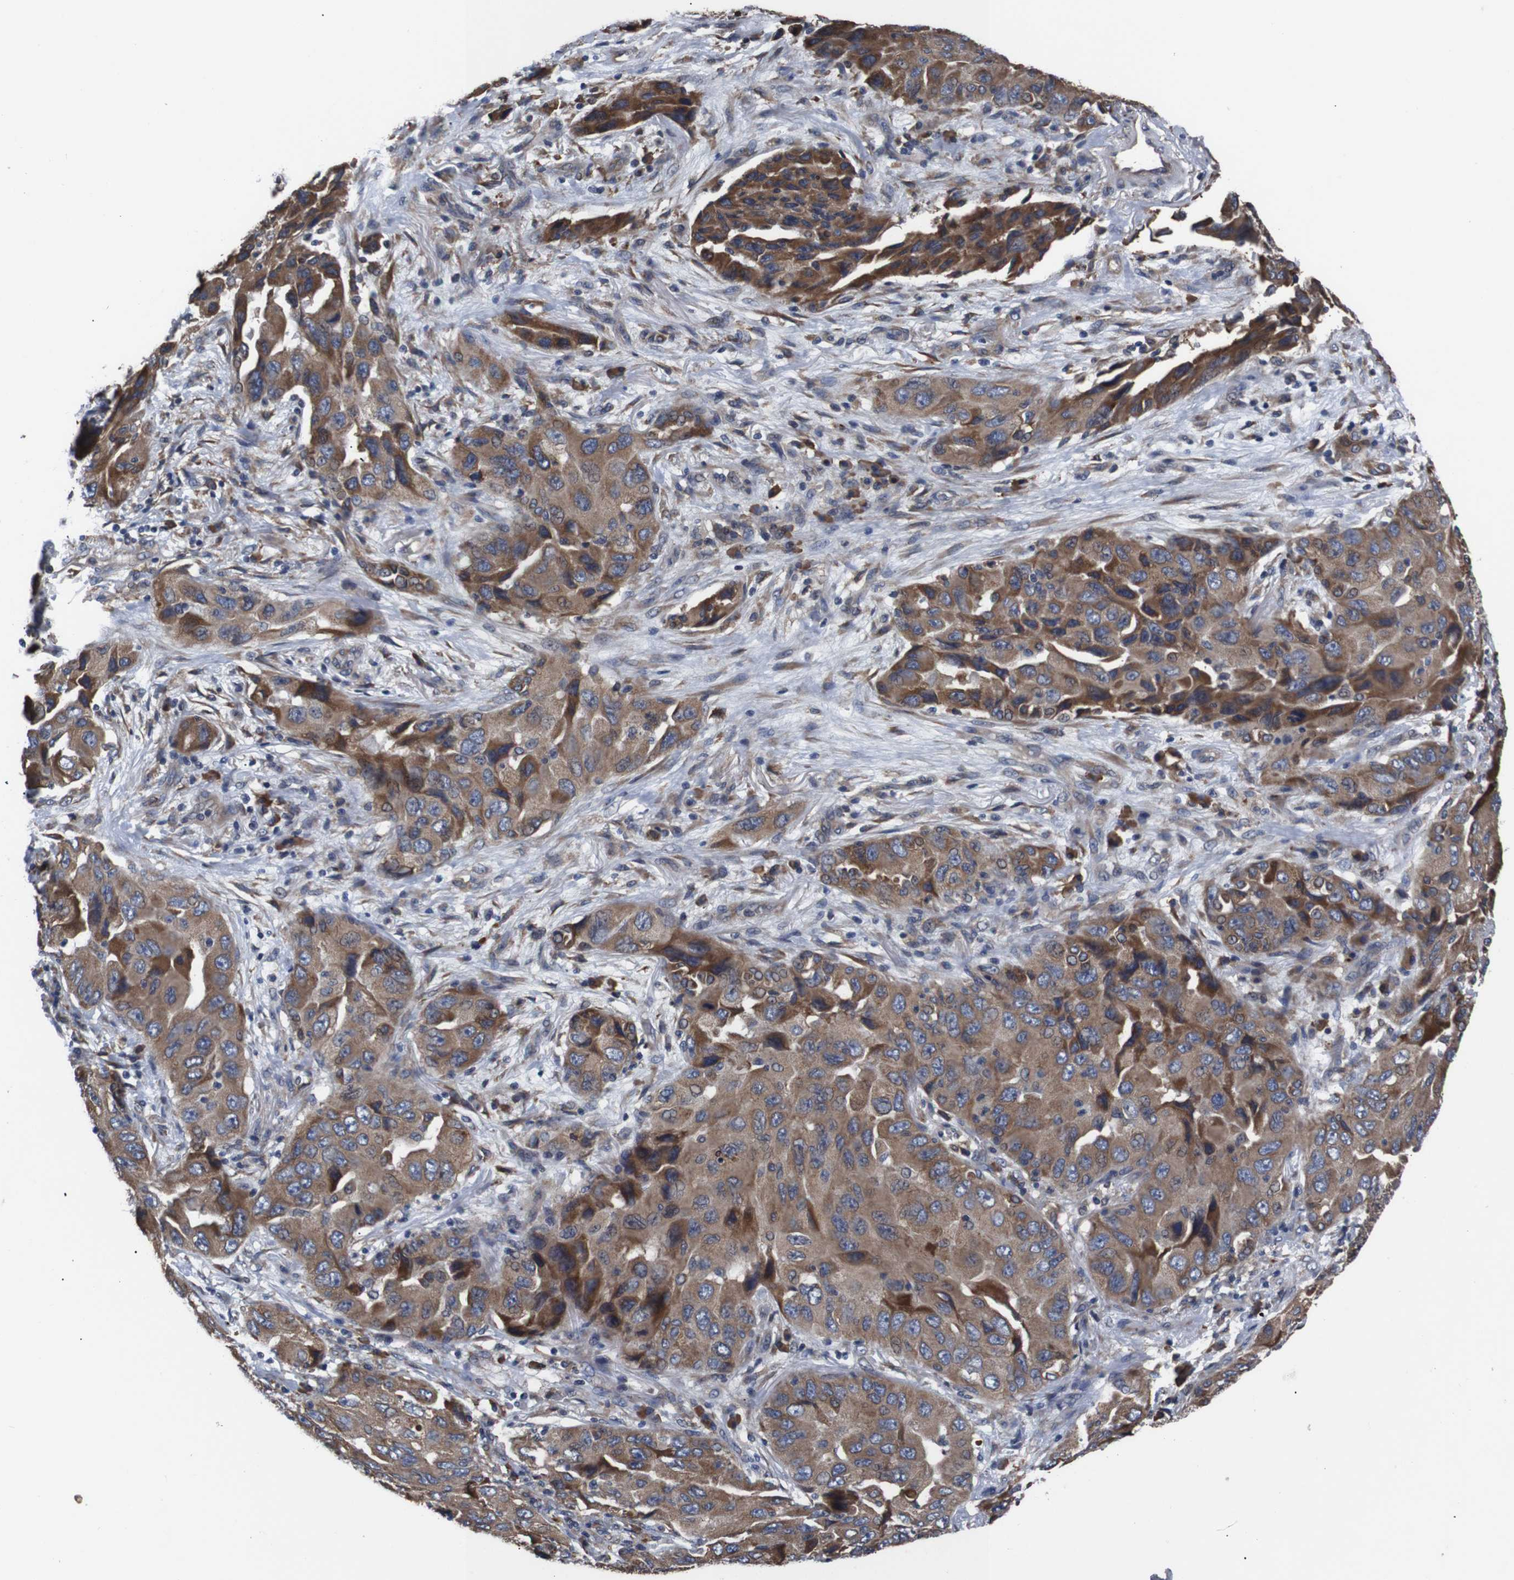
{"staining": {"intensity": "moderate", "quantity": ">75%", "location": "cytoplasmic/membranous"}, "tissue": "lung cancer", "cell_type": "Tumor cells", "image_type": "cancer", "snomed": [{"axis": "morphology", "description": "Adenocarcinoma, NOS"}, {"axis": "topography", "description": "Lung"}], "caption": "Tumor cells demonstrate medium levels of moderate cytoplasmic/membranous staining in about >75% of cells in human lung cancer.", "gene": "SIGMAR1", "patient": {"sex": "female", "age": 65}}